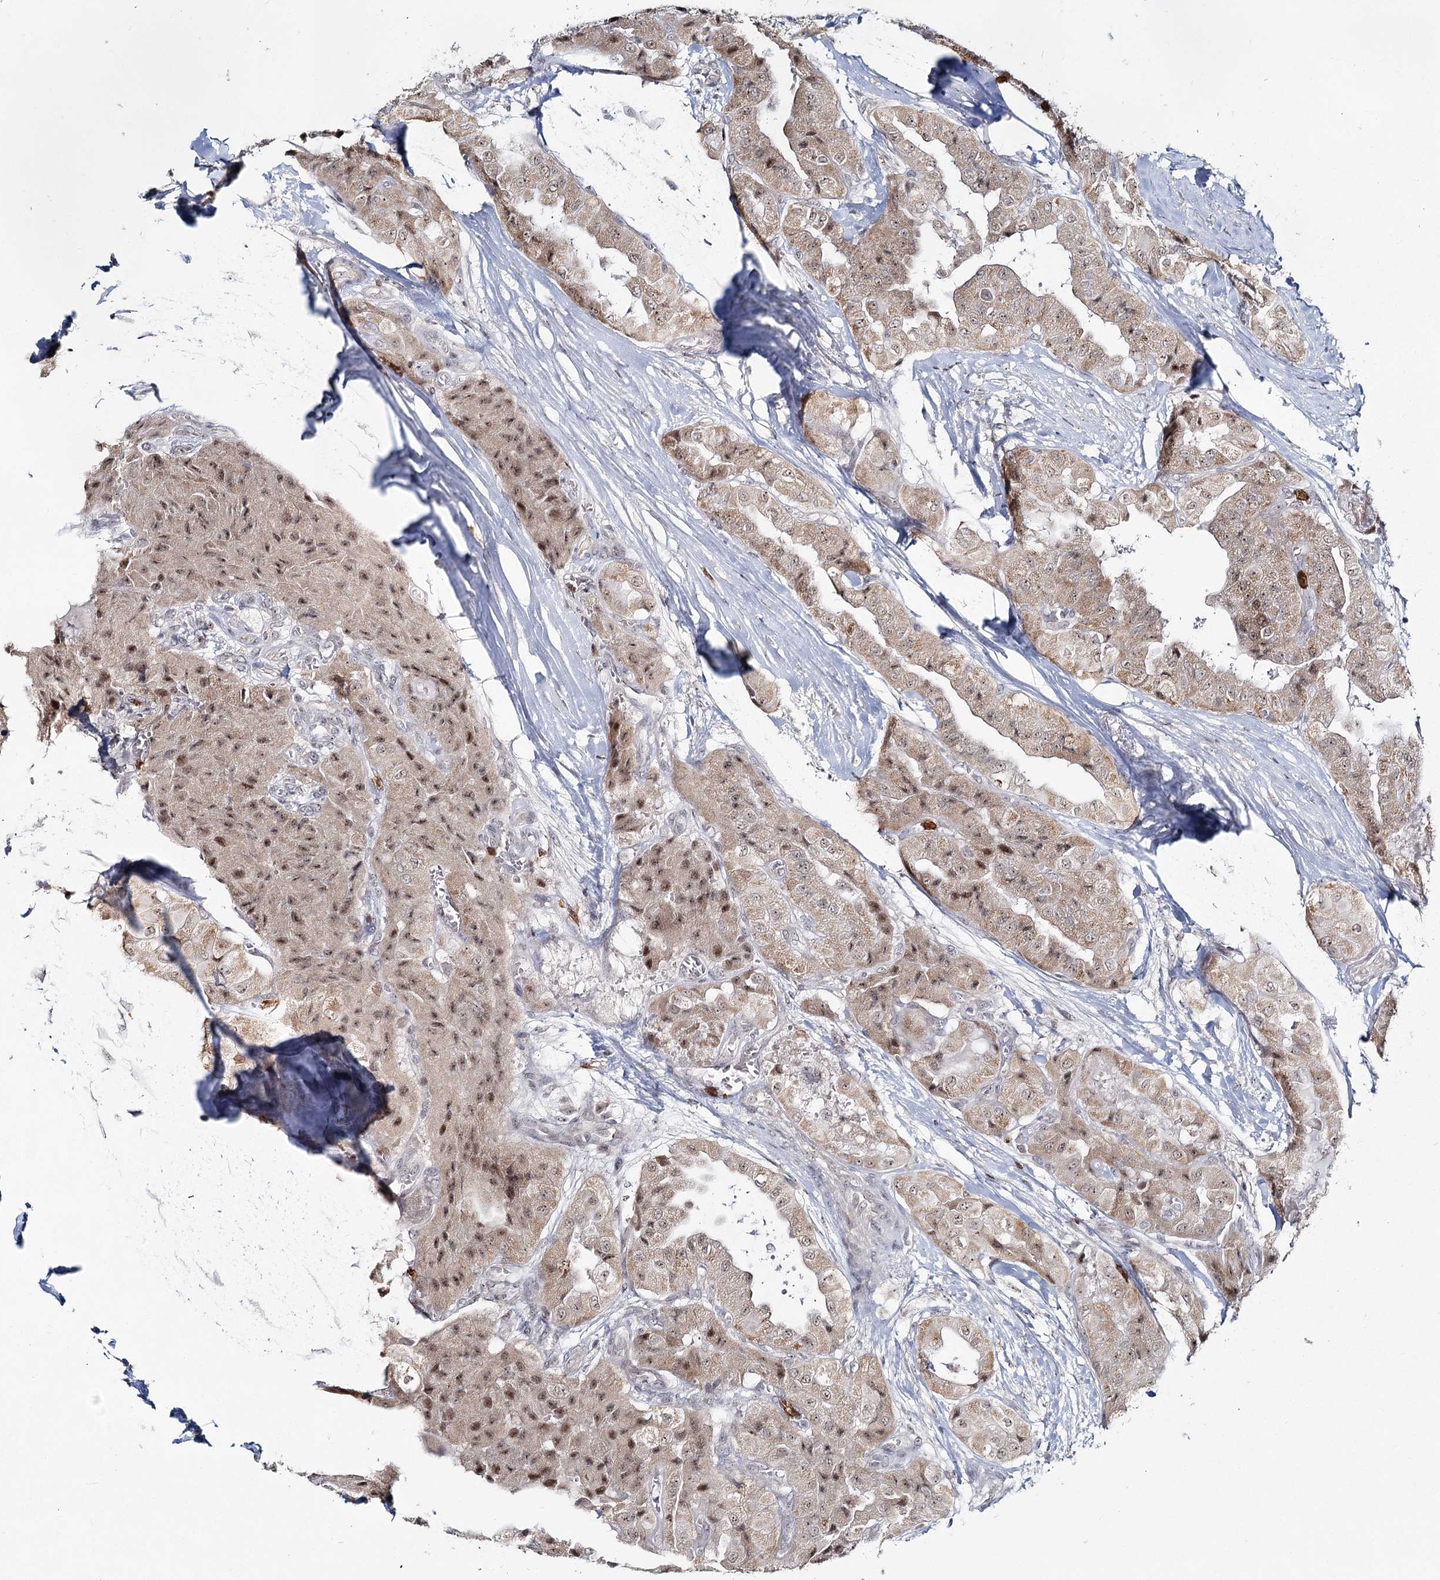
{"staining": {"intensity": "weak", "quantity": ">75%", "location": "cytoplasmic/membranous,nuclear"}, "tissue": "thyroid cancer", "cell_type": "Tumor cells", "image_type": "cancer", "snomed": [{"axis": "morphology", "description": "Papillary adenocarcinoma, NOS"}, {"axis": "topography", "description": "Thyroid gland"}], "caption": "Protein staining by immunohistochemistry shows weak cytoplasmic/membranous and nuclear positivity in approximately >75% of tumor cells in thyroid cancer (papillary adenocarcinoma). (IHC, brightfield microscopy, high magnification).", "gene": "ATAD1", "patient": {"sex": "female", "age": 59}}